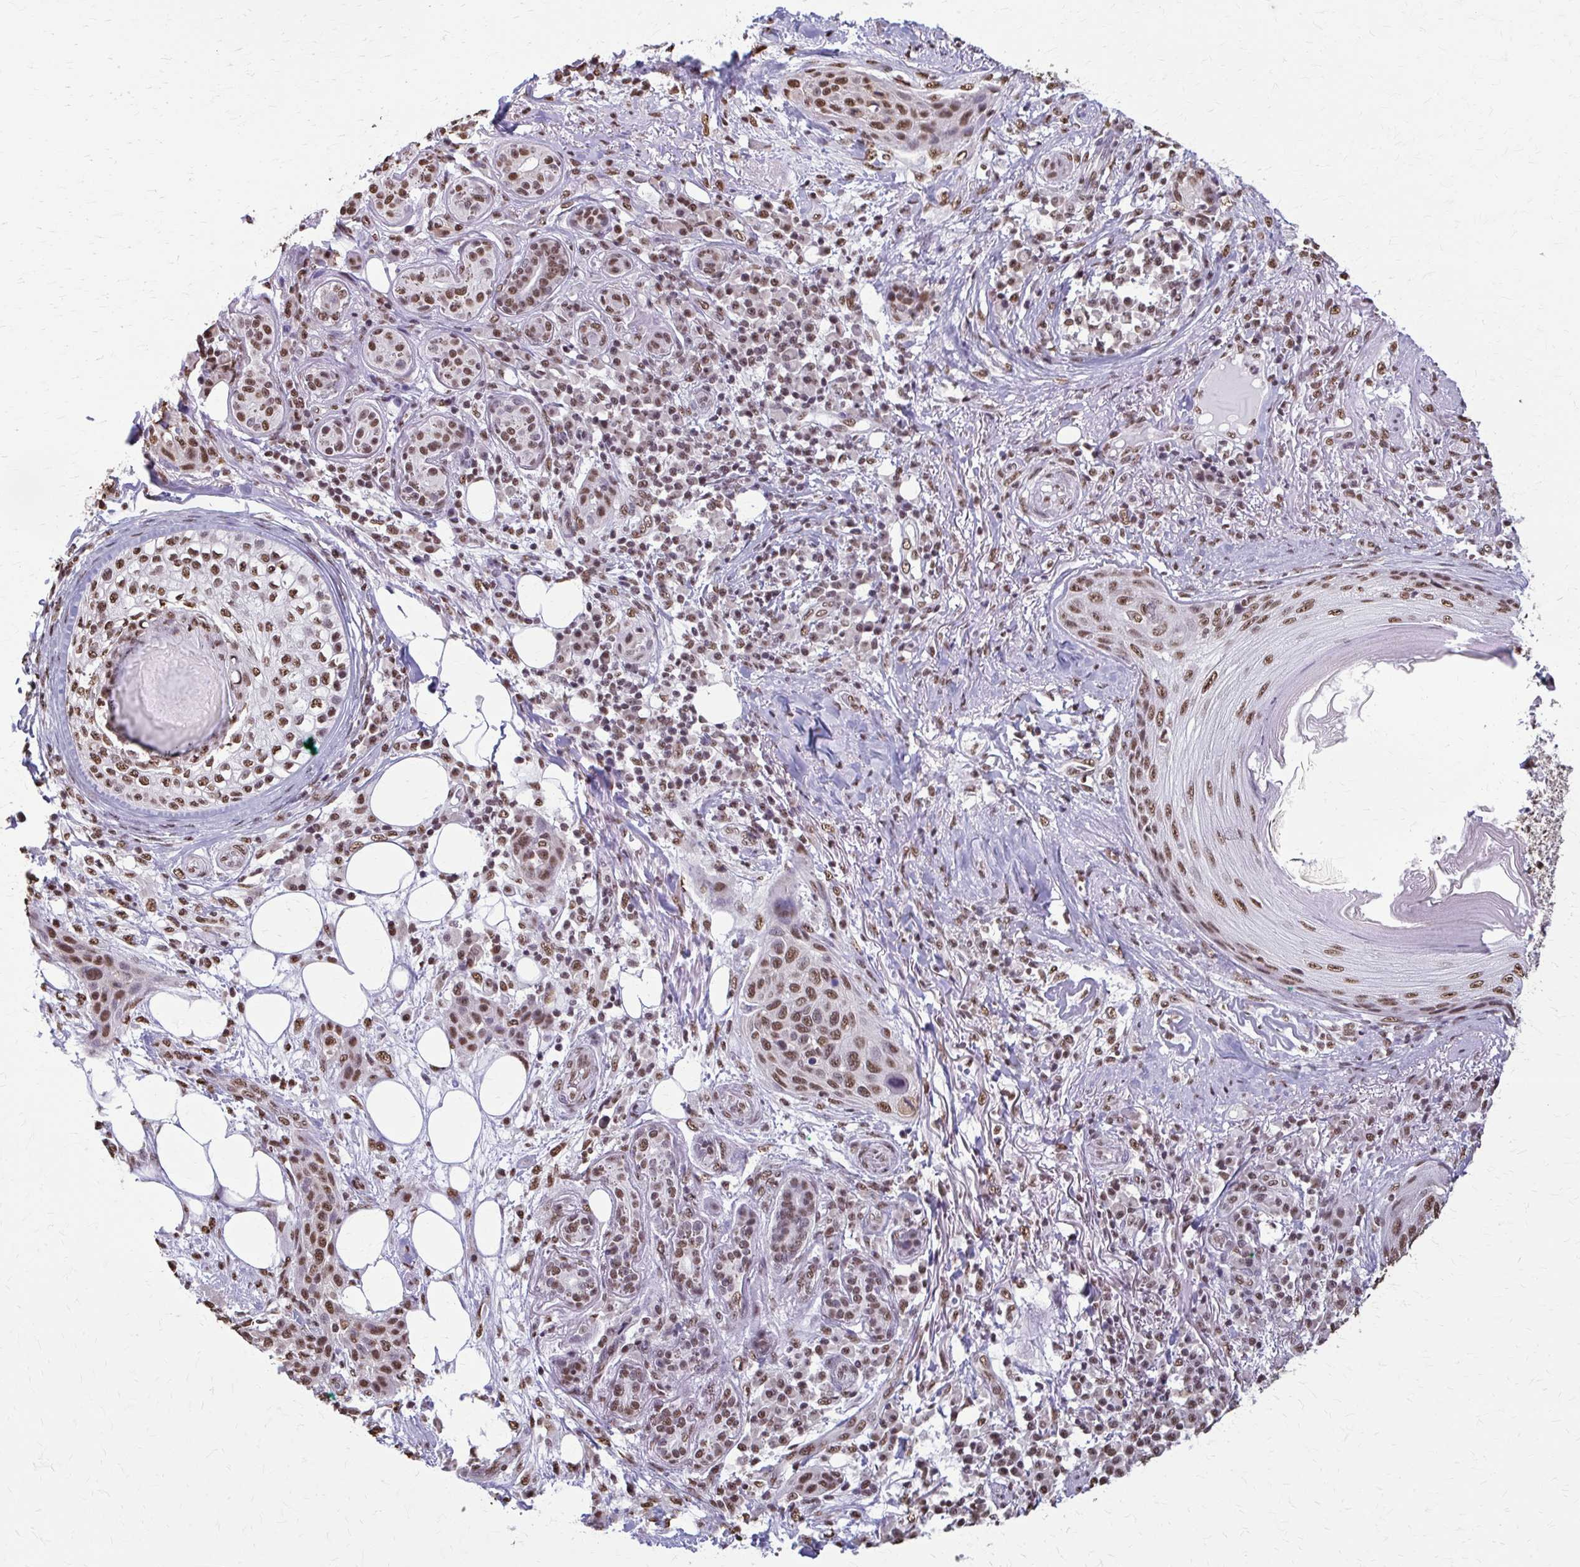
{"staining": {"intensity": "moderate", "quantity": ">75%", "location": "nuclear"}, "tissue": "skin cancer", "cell_type": "Tumor cells", "image_type": "cancer", "snomed": [{"axis": "morphology", "description": "Squamous cell carcinoma, NOS"}, {"axis": "topography", "description": "Skin"}], "caption": "Skin cancer was stained to show a protein in brown. There is medium levels of moderate nuclear staining in about >75% of tumor cells.", "gene": "SNRPA", "patient": {"sex": "female", "age": 87}}